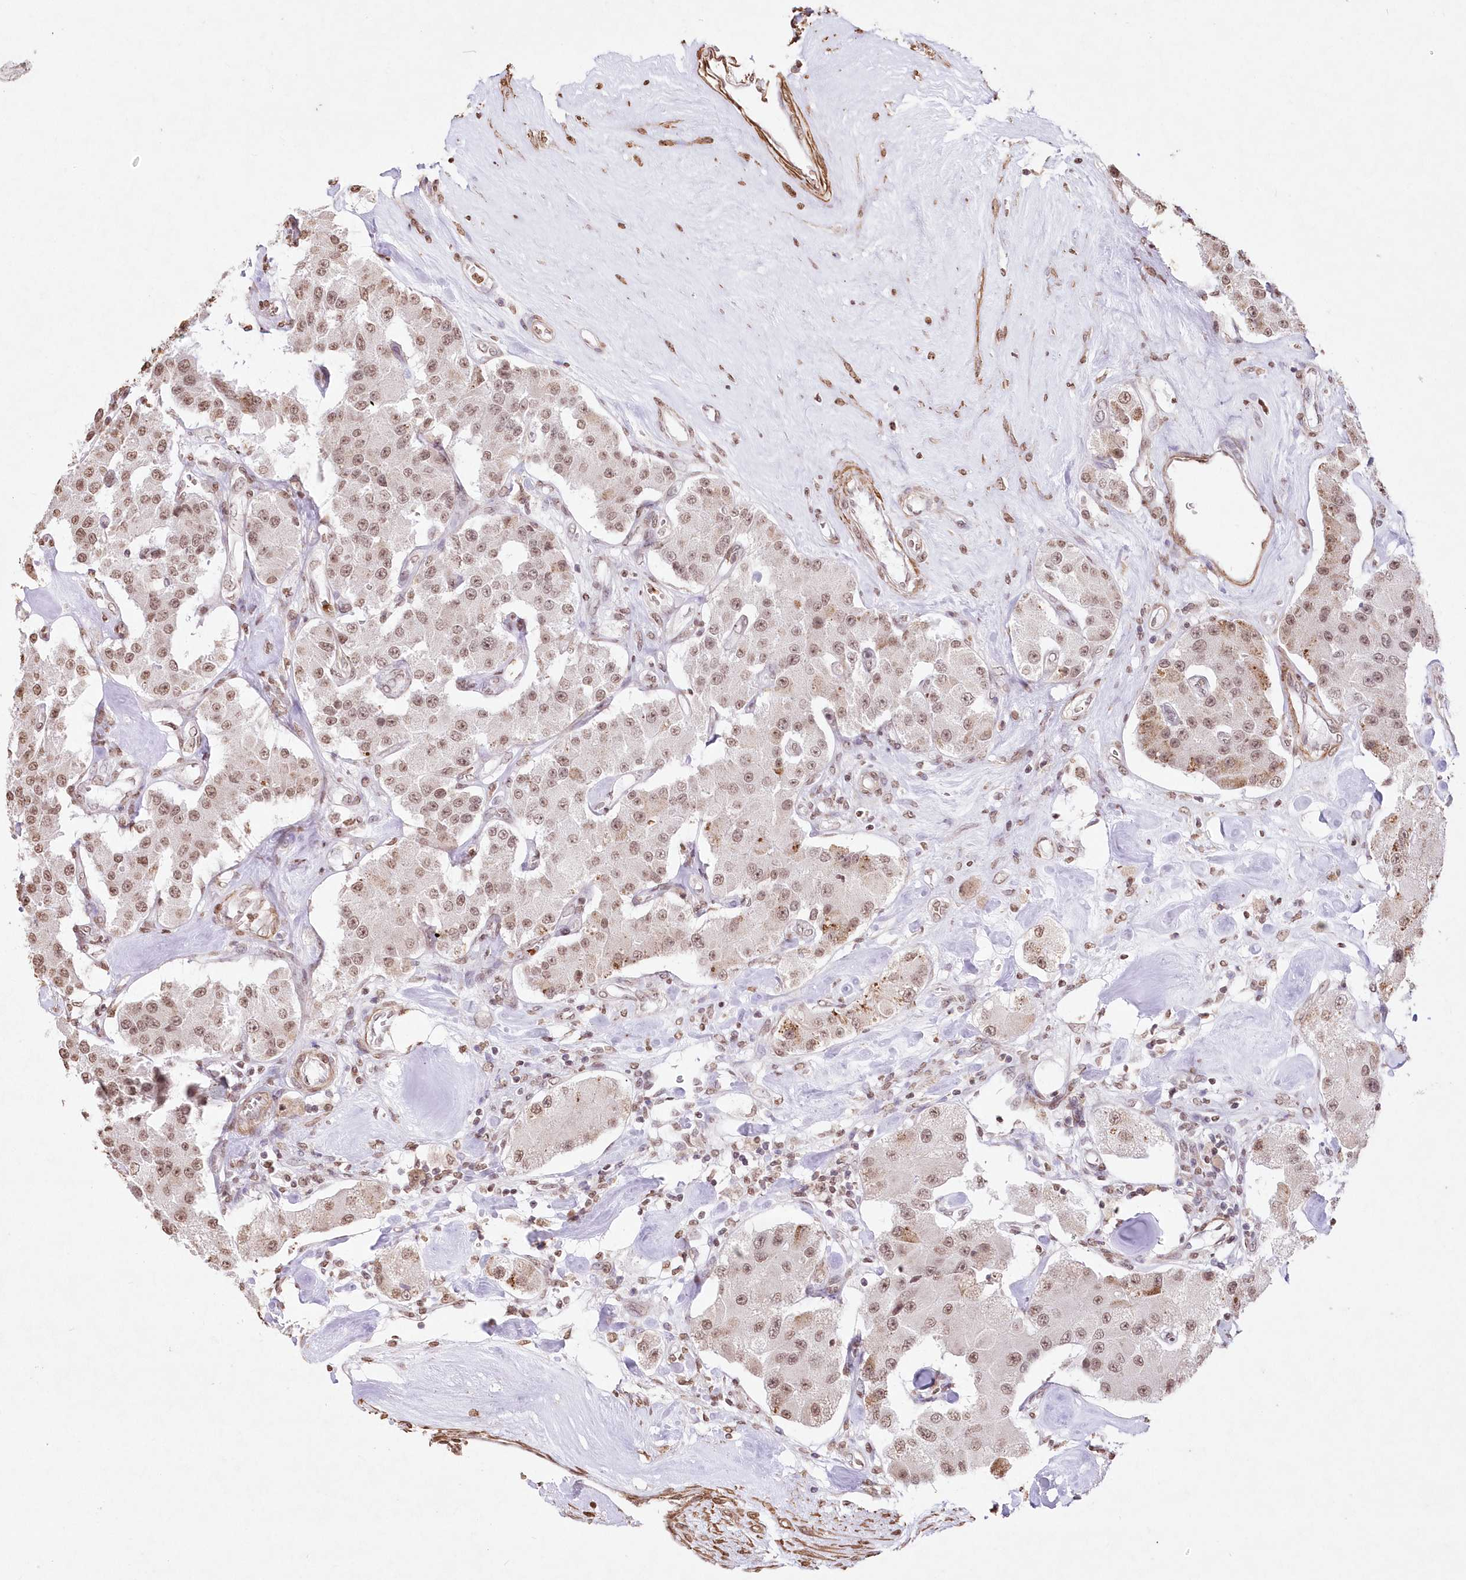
{"staining": {"intensity": "moderate", "quantity": ">75%", "location": "nuclear"}, "tissue": "carcinoid", "cell_type": "Tumor cells", "image_type": "cancer", "snomed": [{"axis": "morphology", "description": "Carcinoid, malignant, NOS"}, {"axis": "topography", "description": "Pancreas"}], "caption": "An image of carcinoid (malignant) stained for a protein displays moderate nuclear brown staining in tumor cells. (DAB (3,3'-diaminobenzidine) IHC with brightfield microscopy, high magnification).", "gene": "RBM27", "patient": {"sex": "male", "age": 41}}